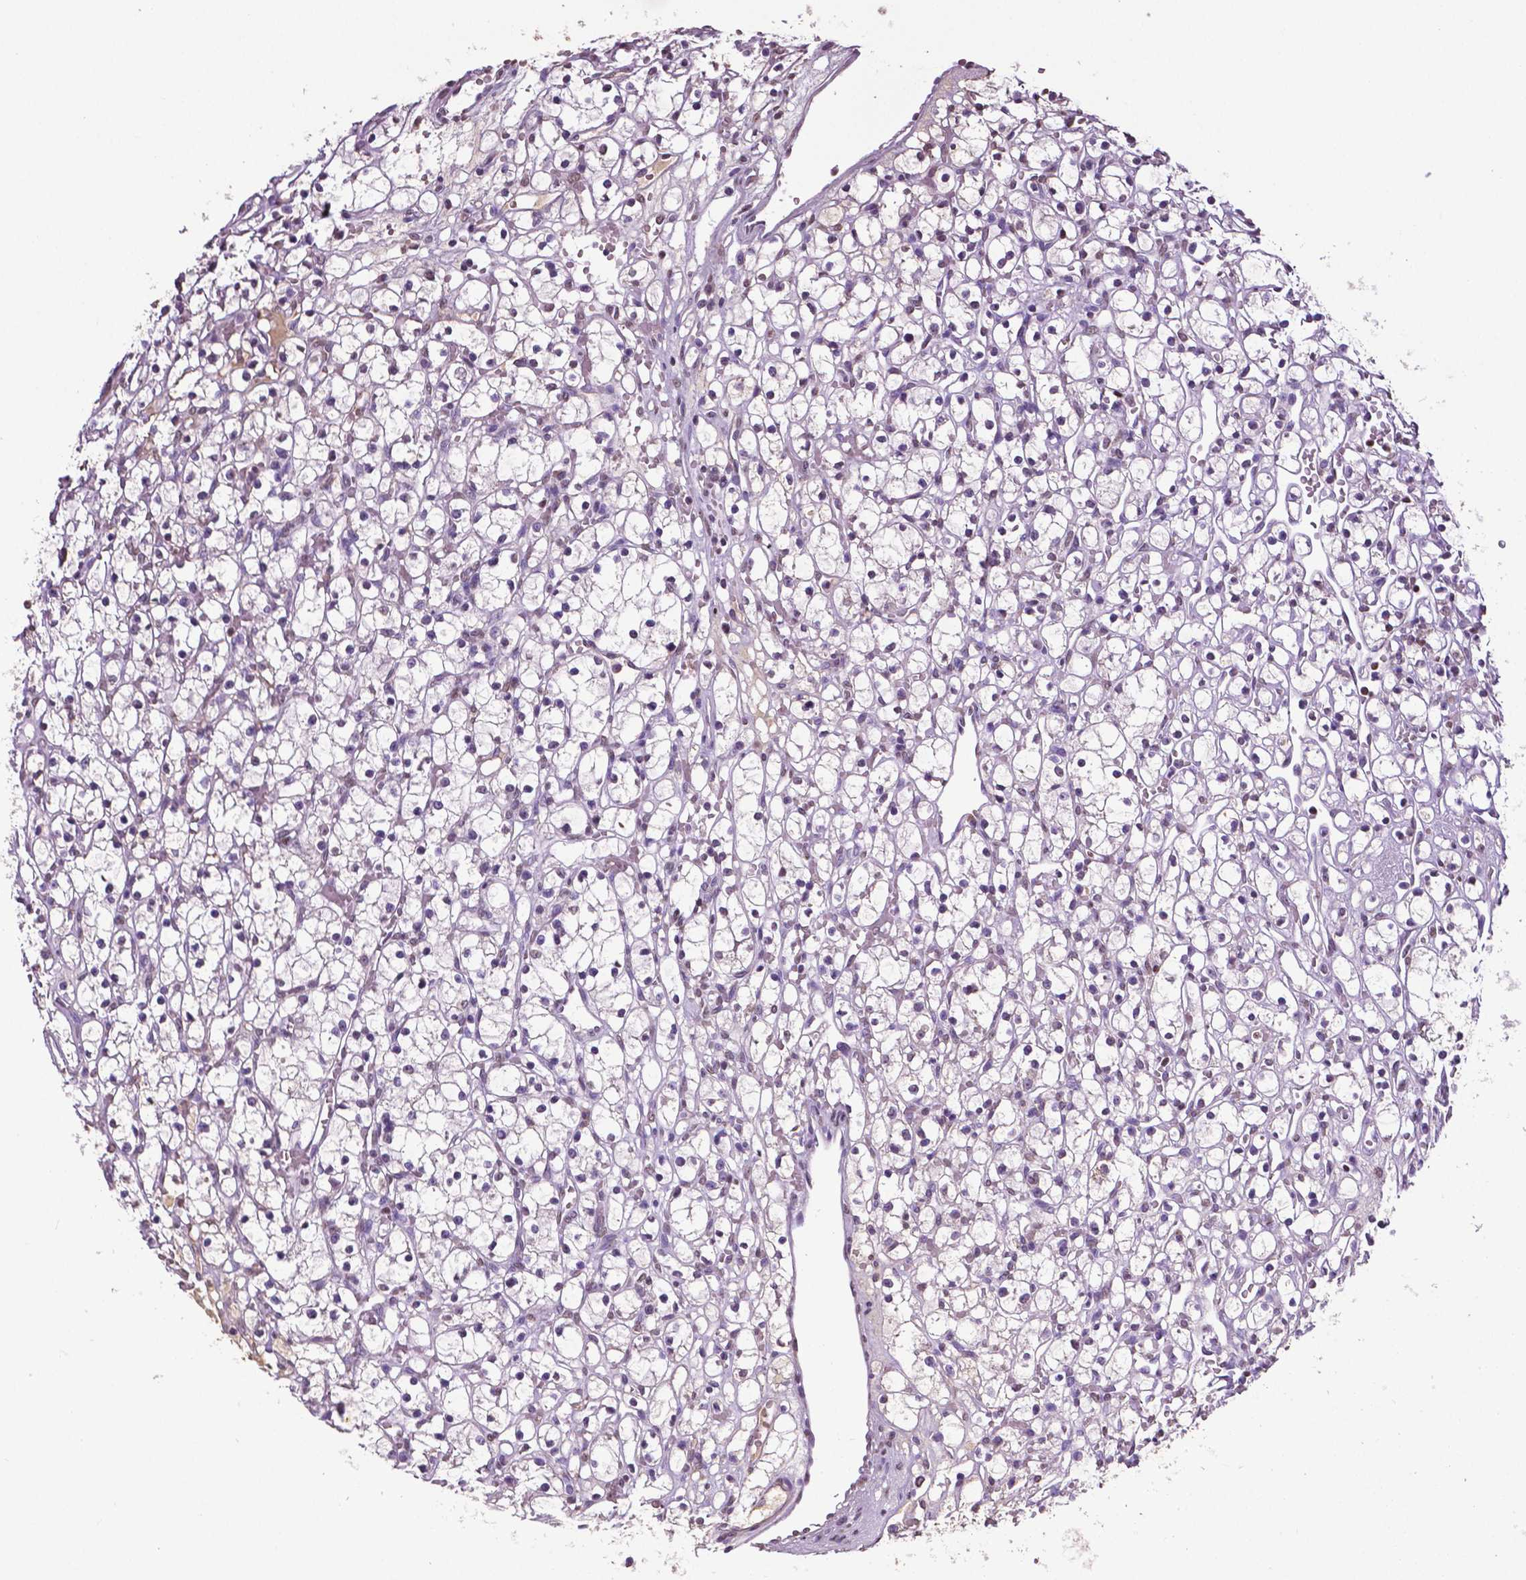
{"staining": {"intensity": "negative", "quantity": "none", "location": "none"}, "tissue": "renal cancer", "cell_type": "Tumor cells", "image_type": "cancer", "snomed": [{"axis": "morphology", "description": "Adenocarcinoma, NOS"}, {"axis": "topography", "description": "Kidney"}], "caption": "A high-resolution image shows immunohistochemistry (IHC) staining of renal cancer (adenocarcinoma), which shows no significant staining in tumor cells.", "gene": "RUNX3", "patient": {"sex": "female", "age": 59}}